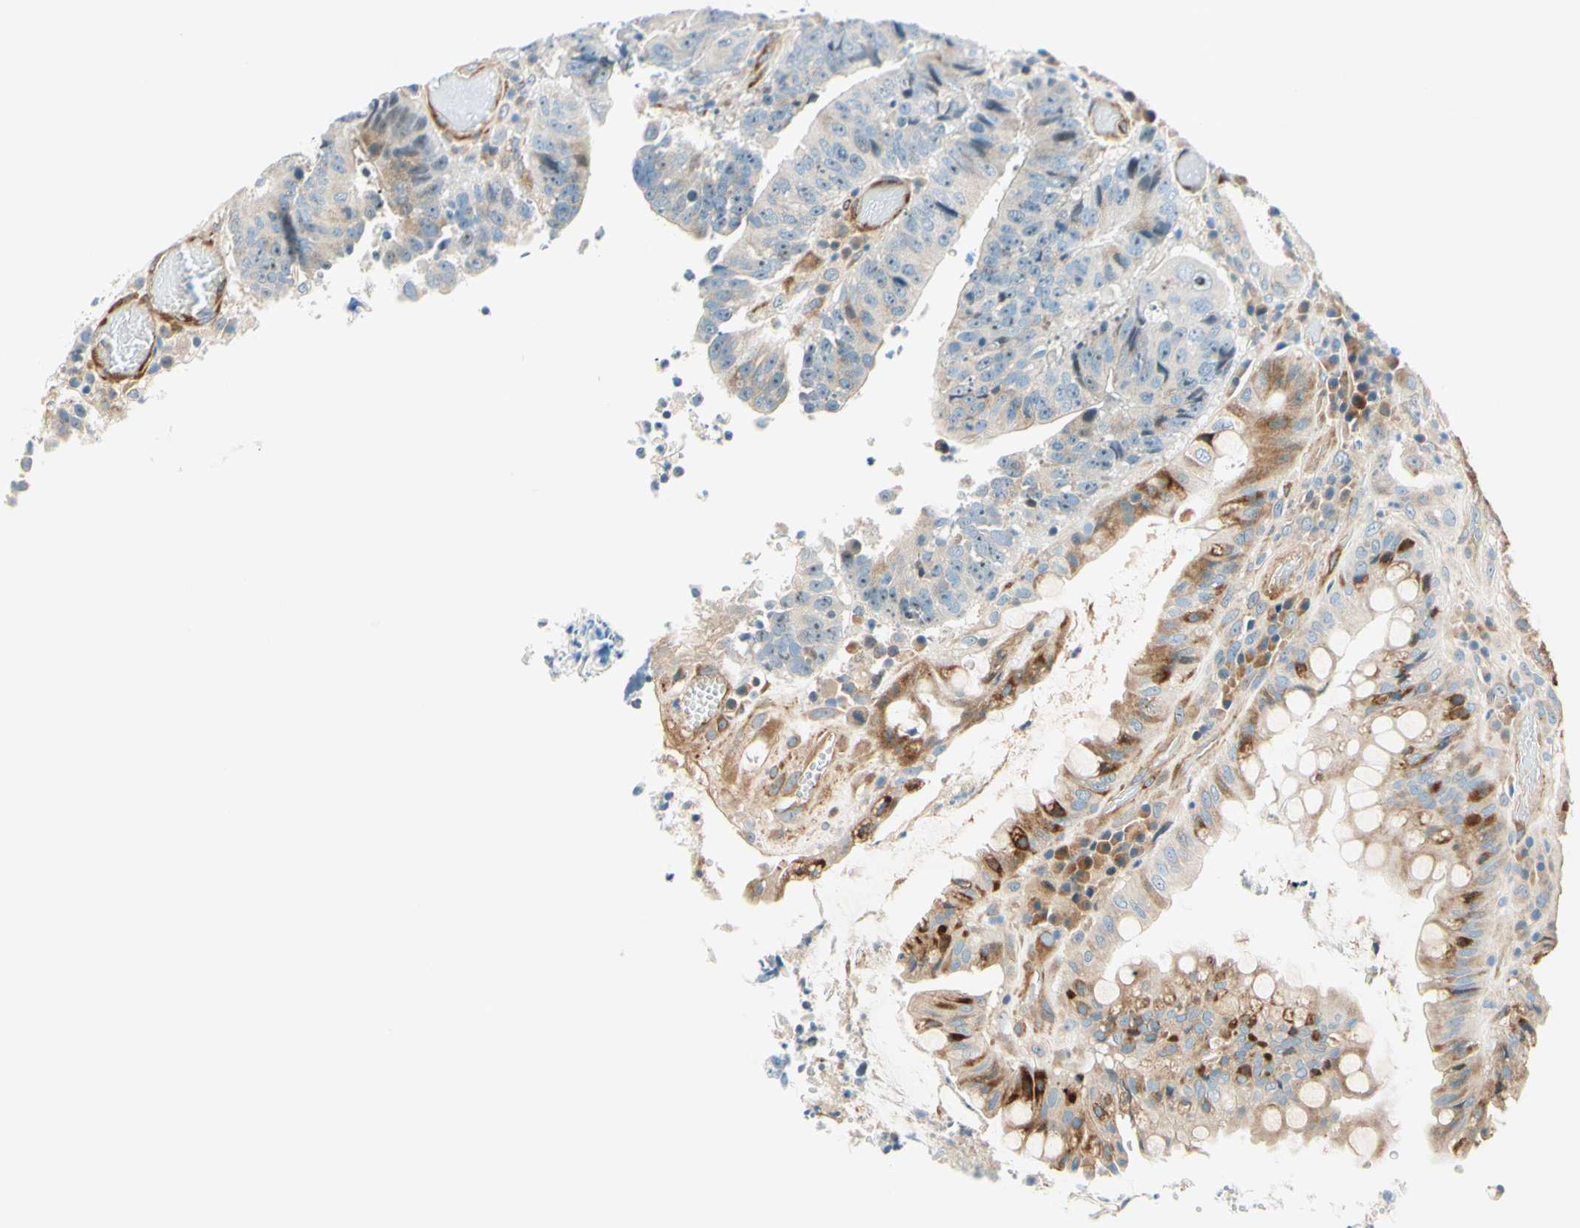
{"staining": {"intensity": "negative", "quantity": "none", "location": "none"}, "tissue": "colorectal cancer", "cell_type": "Tumor cells", "image_type": "cancer", "snomed": [{"axis": "morphology", "description": "Adenocarcinoma, NOS"}, {"axis": "topography", "description": "Rectum"}], "caption": "Immunohistochemistry histopathology image of neoplastic tissue: human colorectal cancer stained with DAB exhibits no significant protein expression in tumor cells.", "gene": "TAOK2", "patient": {"sex": "male", "age": 72}}